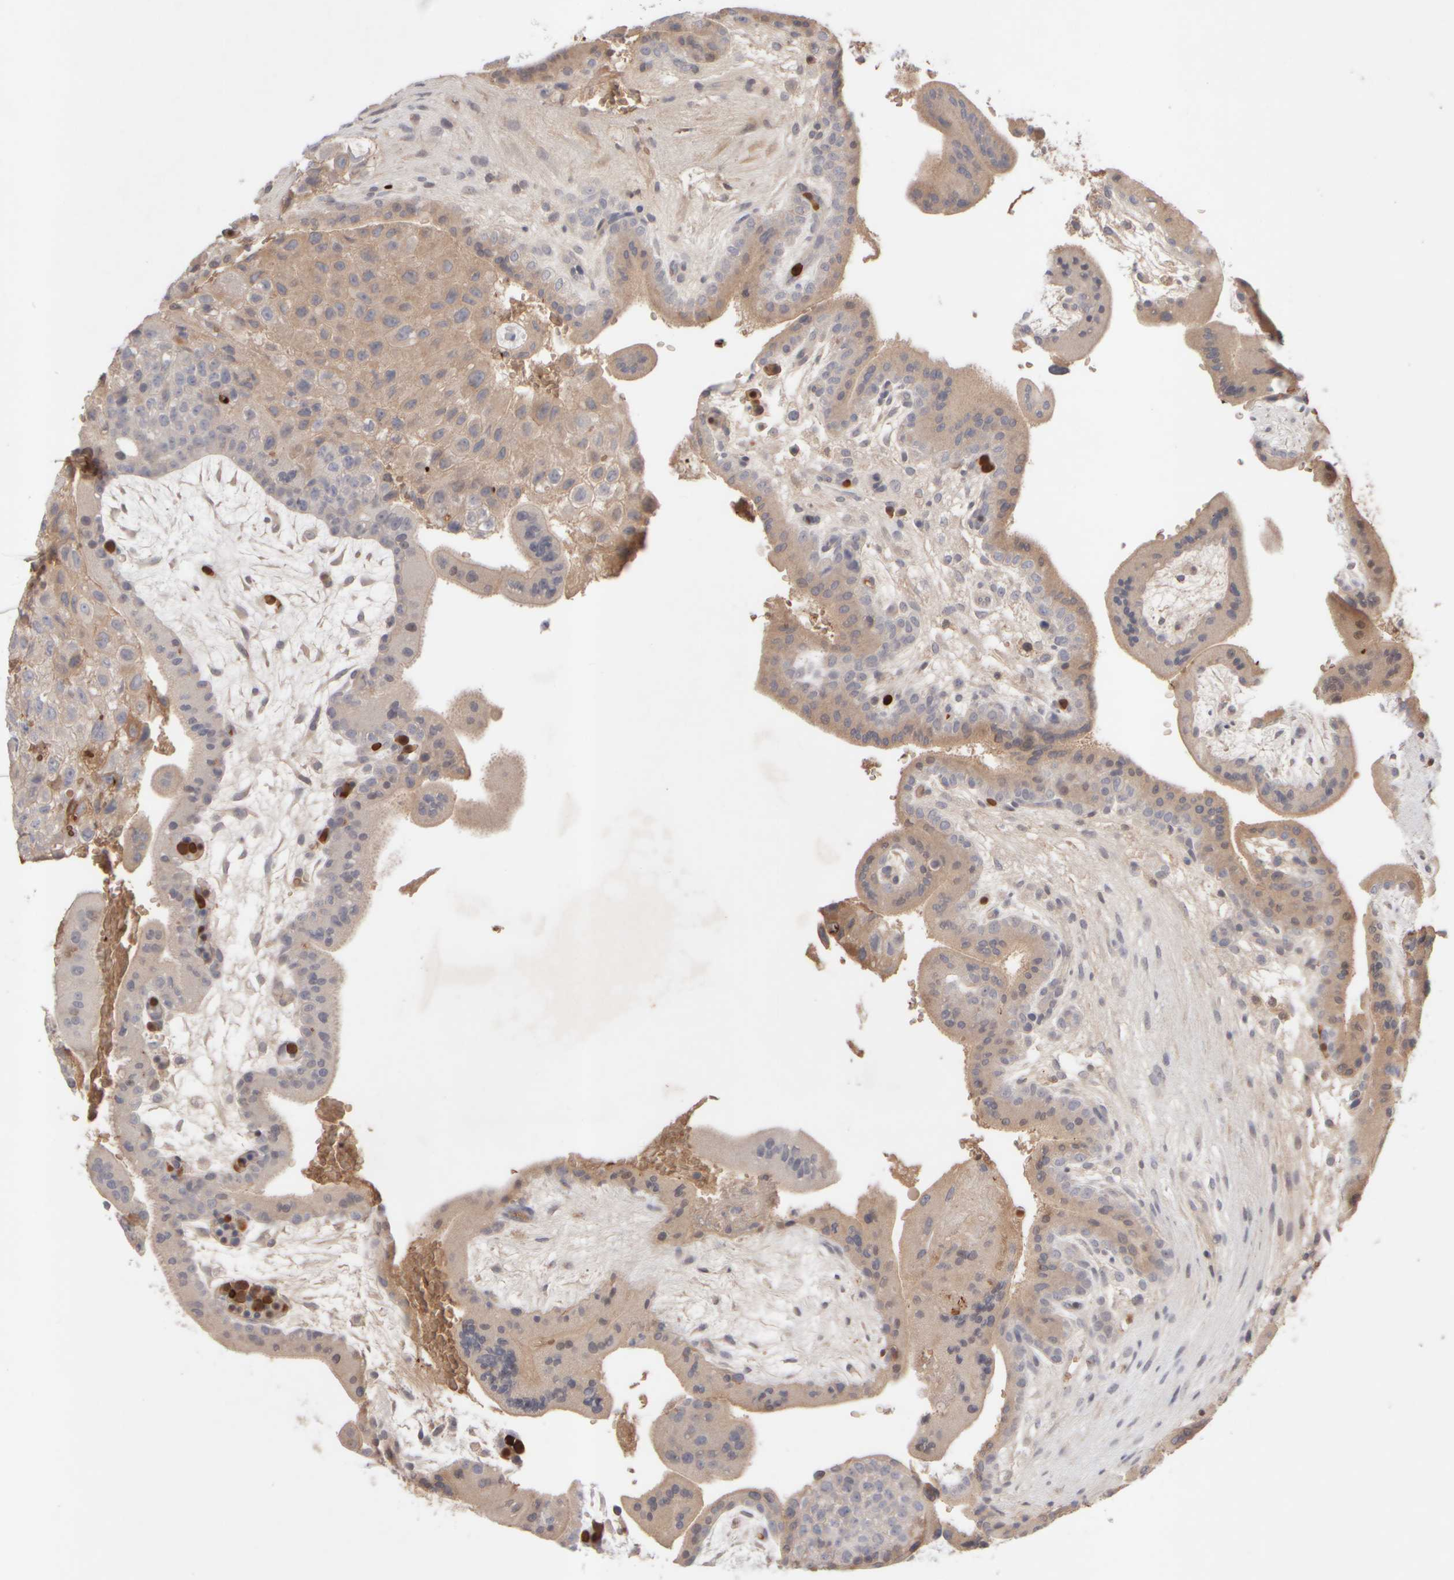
{"staining": {"intensity": "negative", "quantity": "none", "location": "none"}, "tissue": "placenta", "cell_type": "Decidual cells", "image_type": "normal", "snomed": [{"axis": "morphology", "description": "Normal tissue, NOS"}, {"axis": "topography", "description": "Placenta"}], "caption": "Immunohistochemistry (IHC) histopathology image of normal placenta: placenta stained with DAB (3,3'-diaminobenzidine) exhibits no significant protein expression in decidual cells.", "gene": "MST1", "patient": {"sex": "female", "age": 35}}